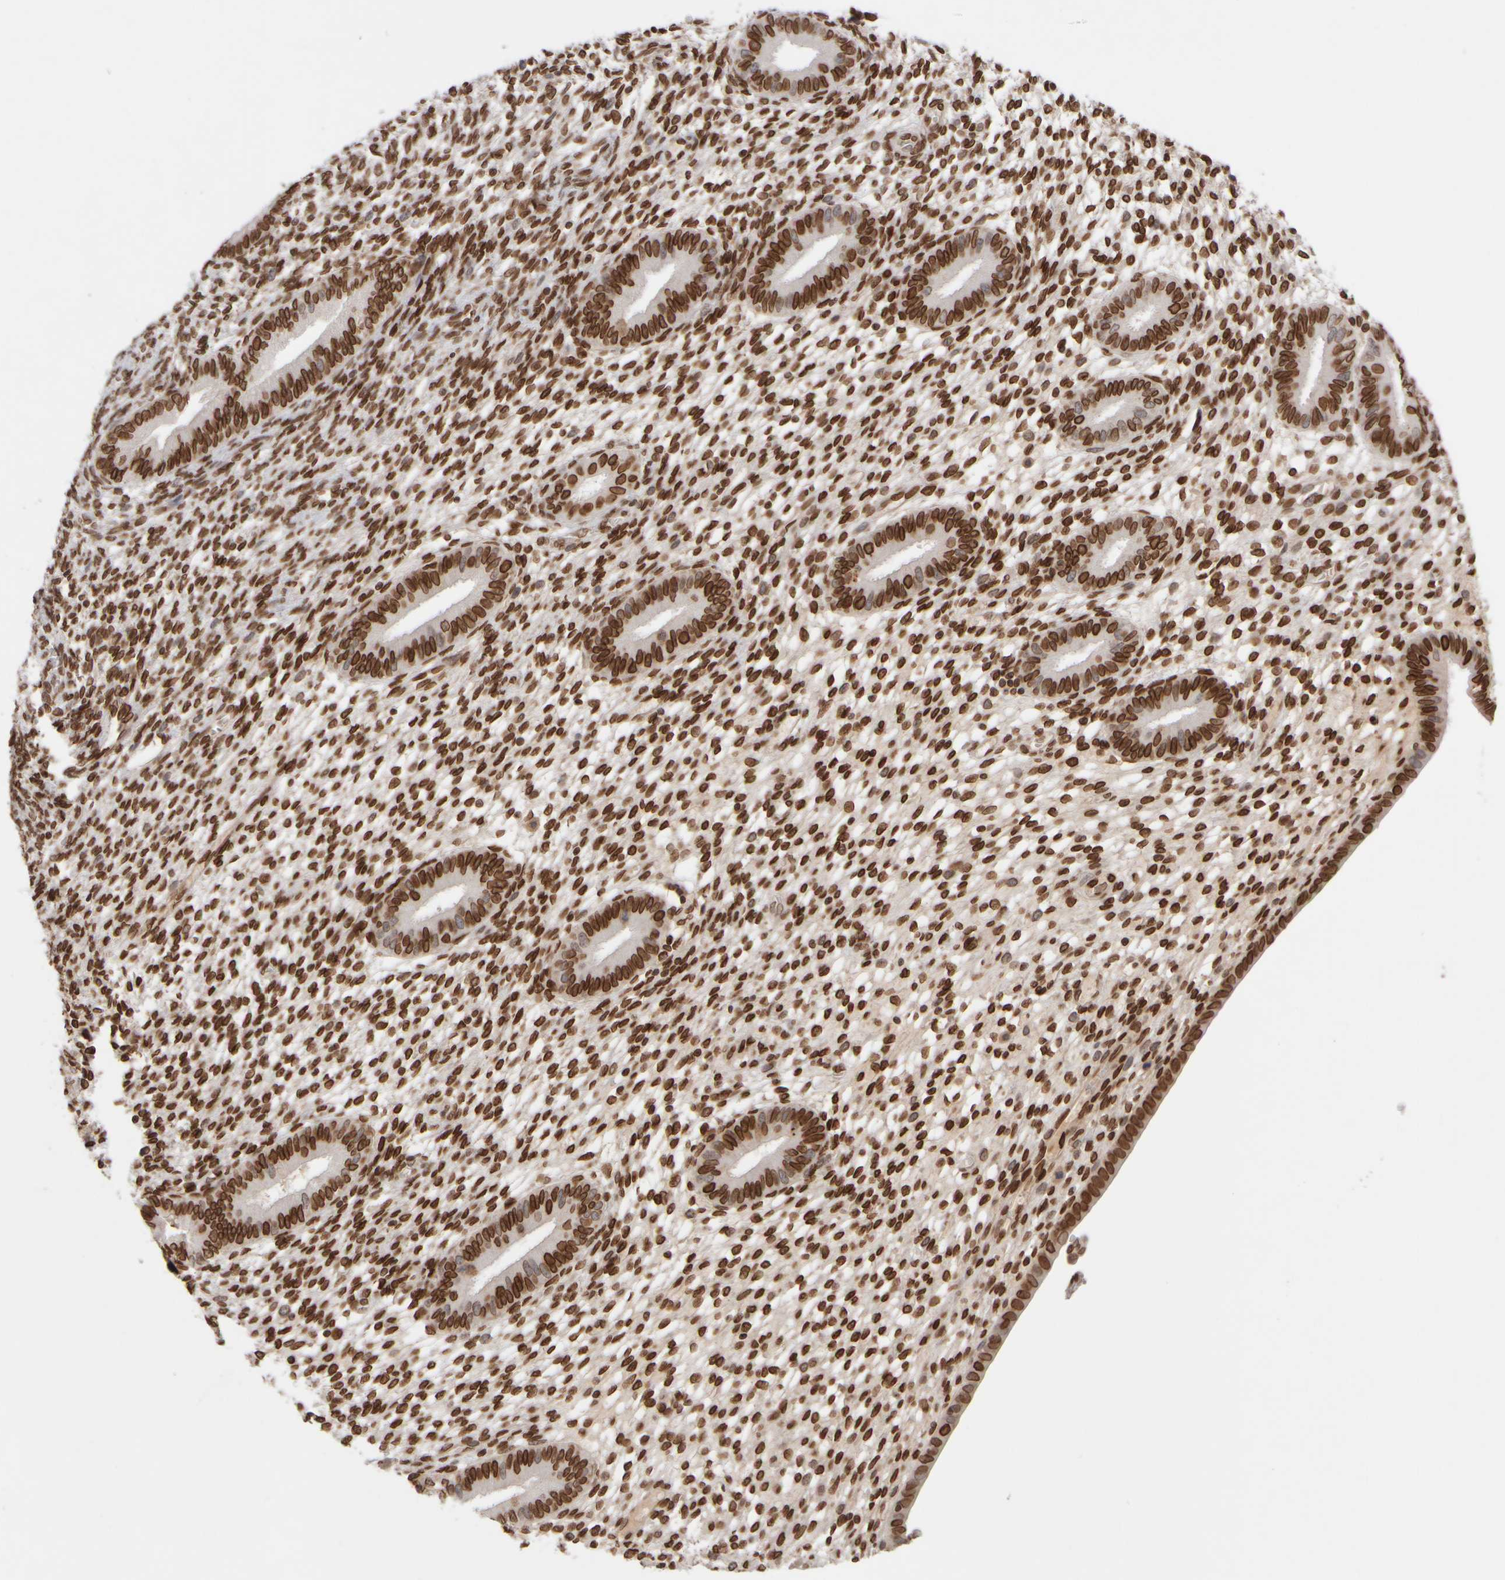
{"staining": {"intensity": "strong", "quantity": ">75%", "location": "cytoplasmic/membranous,nuclear"}, "tissue": "endometrium", "cell_type": "Cells in endometrial stroma", "image_type": "normal", "snomed": [{"axis": "morphology", "description": "Normal tissue, NOS"}, {"axis": "topography", "description": "Endometrium"}], "caption": "Endometrium was stained to show a protein in brown. There is high levels of strong cytoplasmic/membranous,nuclear positivity in approximately >75% of cells in endometrial stroma. The staining was performed using DAB (3,3'-diaminobenzidine), with brown indicating positive protein expression. Nuclei are stained blue with hematoxylin.", "gene": "ZC3HC1", "patient": {"sex": "female", "age": 46}}